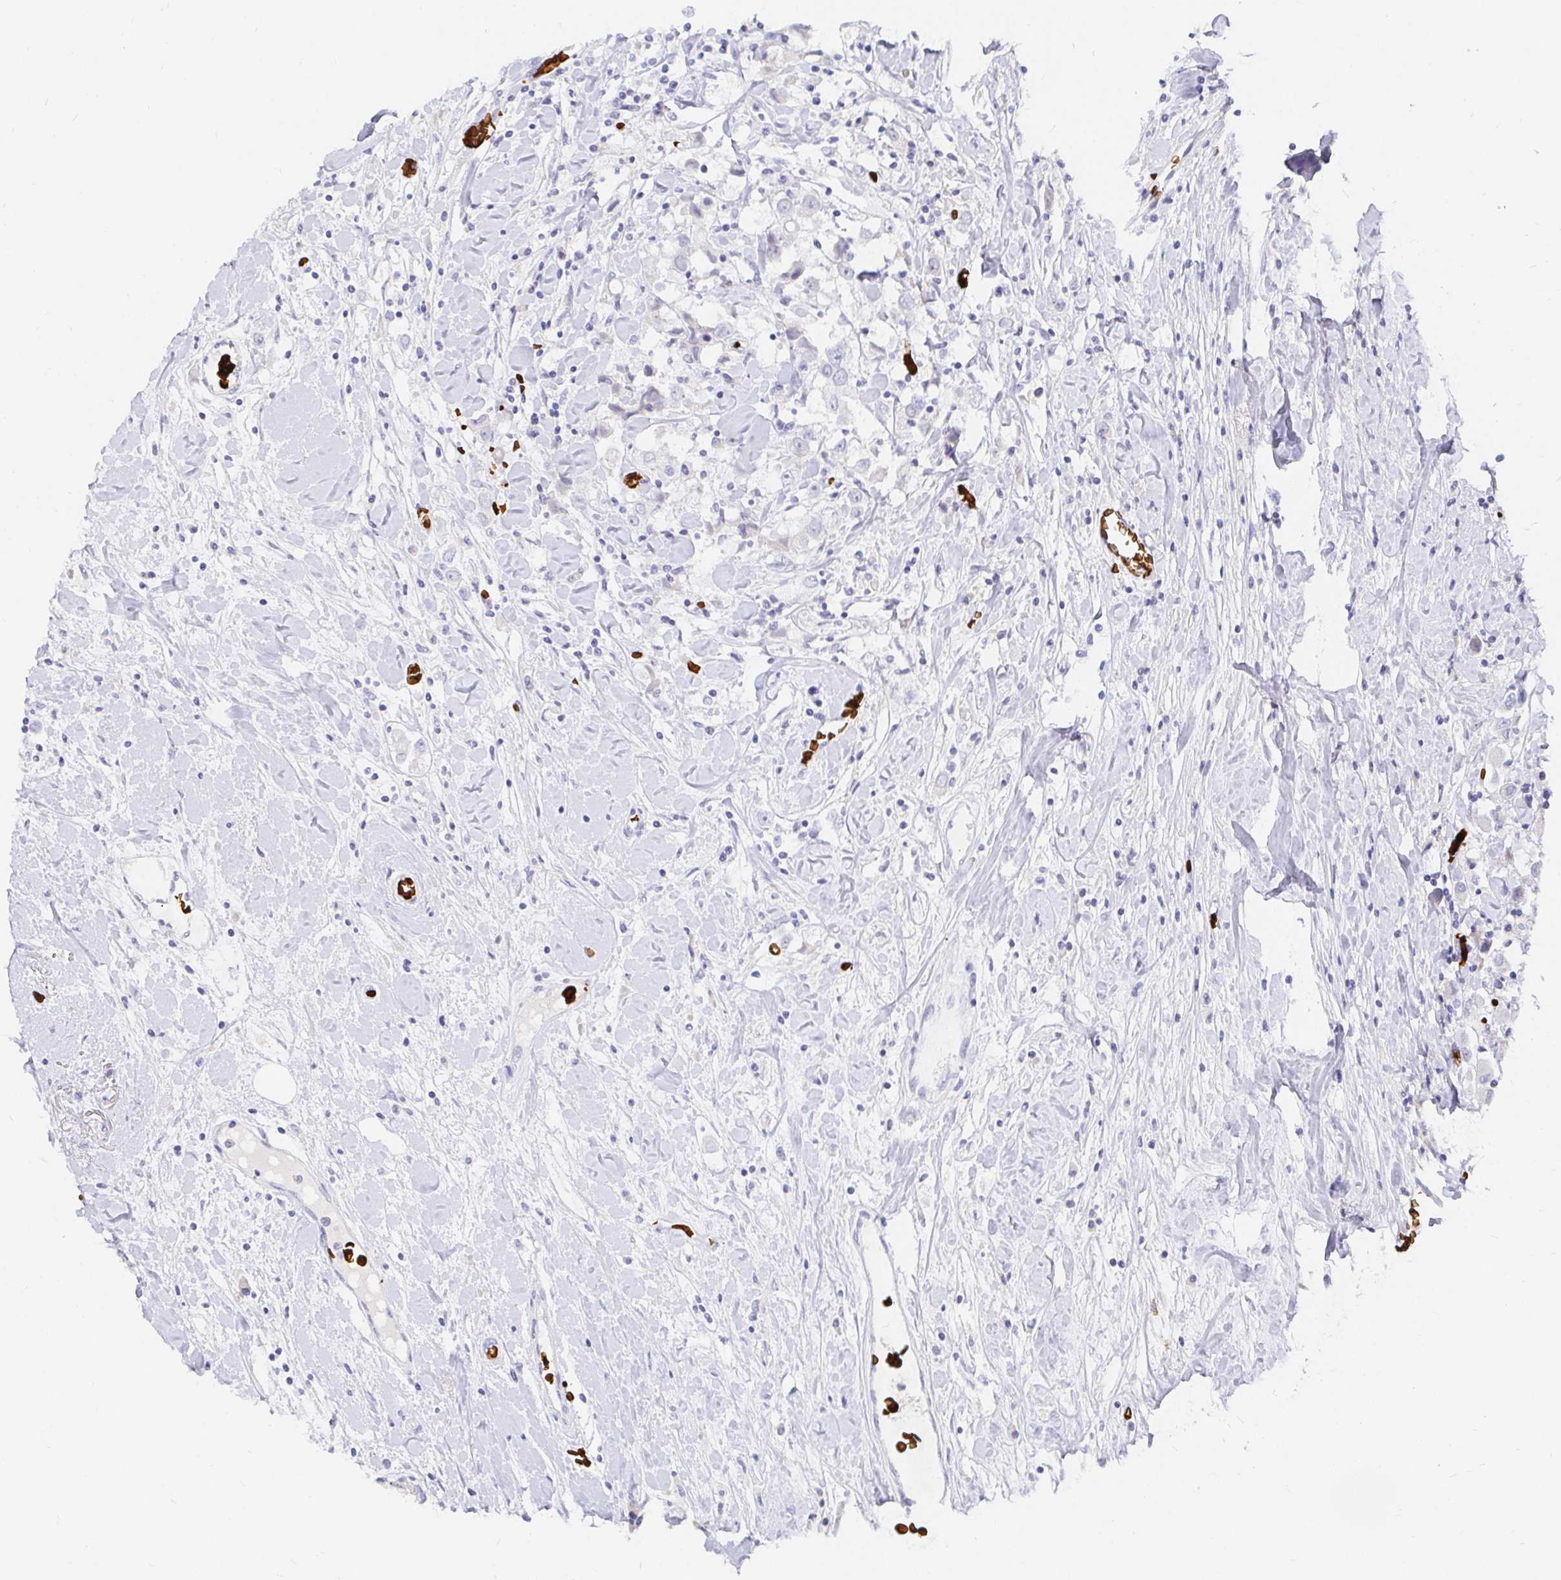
{"staining": {"intensity": "negative", "quantity": "none", "location": "none"}, "tissue": "breast cancer", "cell_type": "Tumor cells", "image_type": "cancer", "snomed": [{"axis": "morphology", "description": "Duct carcinoma"}, {"axis": "topography", "description": "Breast"}], "caption": "IHC of human intraductal carcinoma (breast) demonstrates no staining in tumor cells.", "gene": "FGF21", "patient": {"sex": "female", "age": 61}}